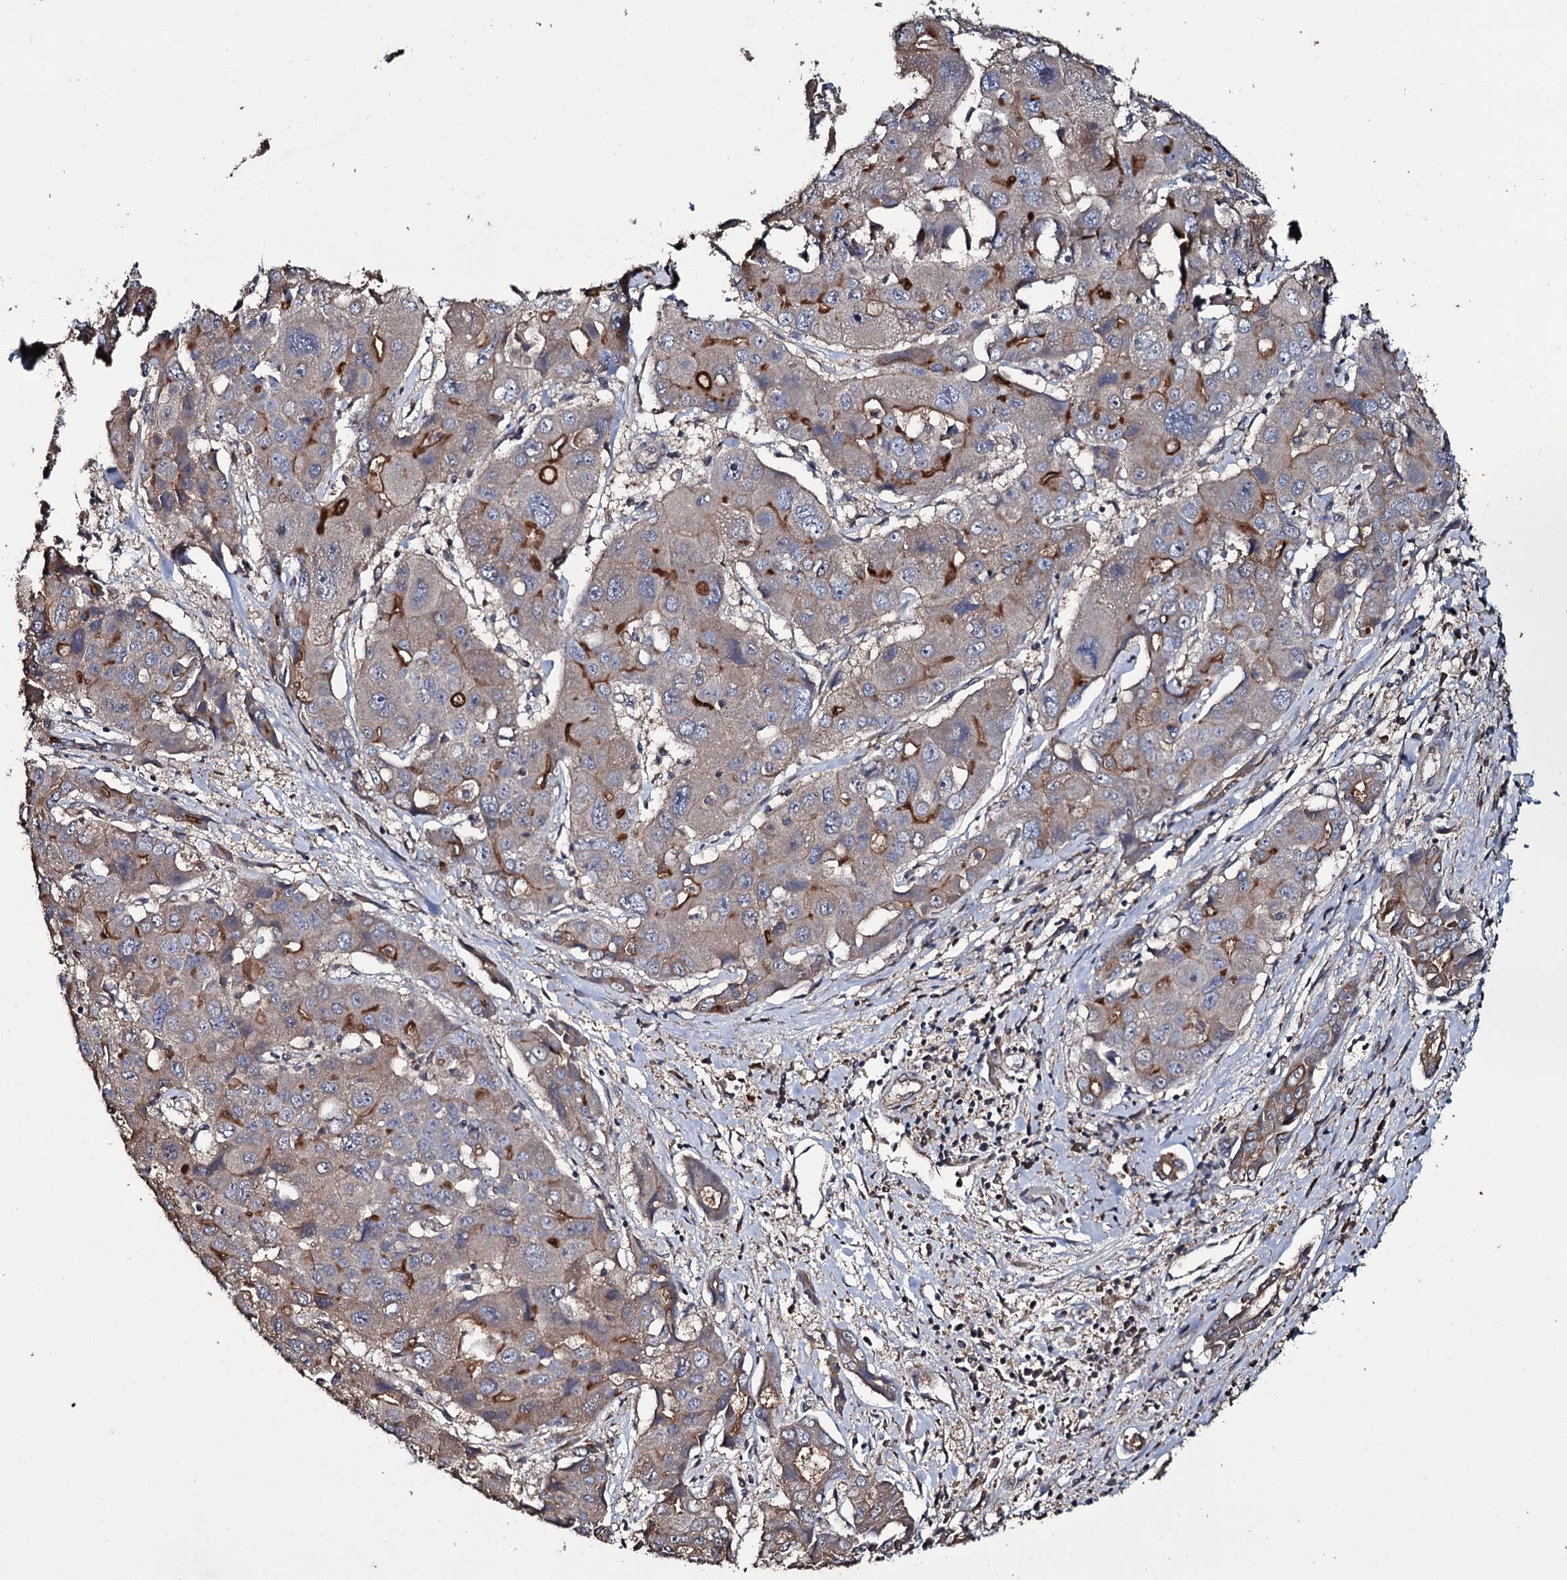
{"staining": {"intensity": "strong", "quantity": "<25%", "location": "cytoplasmic/membranous"}, "tissue": "liver cancer", "cell_type": "Tumor cells", "image_type": "cancer", "snomed": [{"axis": "morphology", "description": "Cholangiocarcinoma"}, {"axis": "topography", "description": "Liver"}], "caption": "Protein staining of cholangiocarcinoma (liver) tissue shows strong cytoplasmic/membranous staining in about <25% of tumor cells. The staining is performed using DAB (3,3'-diaminobenzidine) brown chromogen to label protein expression. The nuclei are counter-stained blue using hematoxylin.", "gene": "TTC23", "patient": {"sex": "male", "age": 67}}